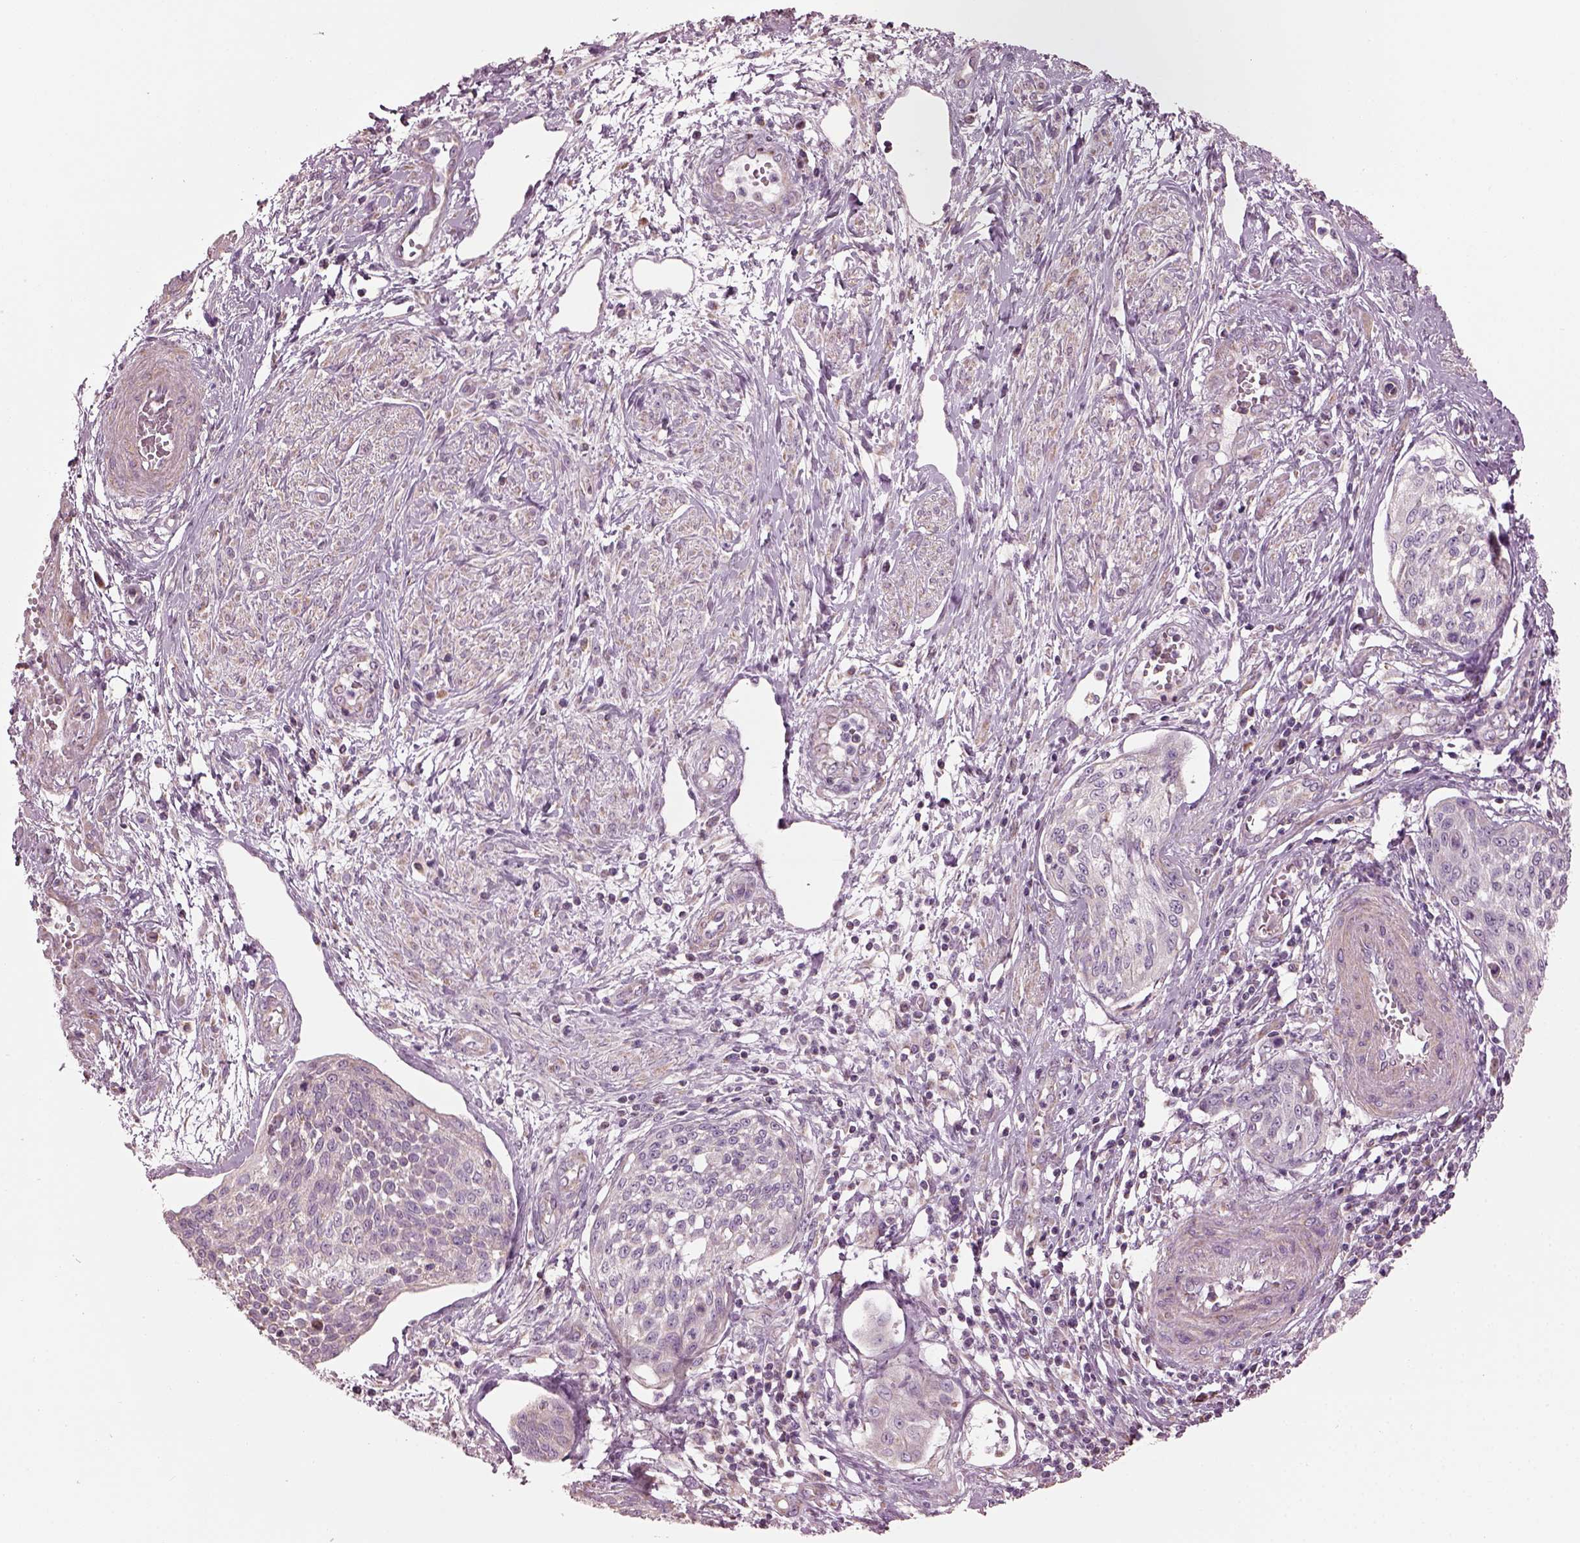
{"staining": {"intensity": "negative", "quantity": "none", "location": "none"}, "tissue": "cervical cancer", "cell_type": "Tumor cells", "image_type": "cancer", "snomed": [{"axis": "morphology", "description": "Squamous cell carcinoma, NOS"}, {"axis": "topography", "description": "Cervix"}], "caption": "Tumor cells are negative for brown protein staining in cervical cancer (squamous cell carcinoma).", "gene": "SPATA7", "patient": {"sex": "female", "age": 34}}